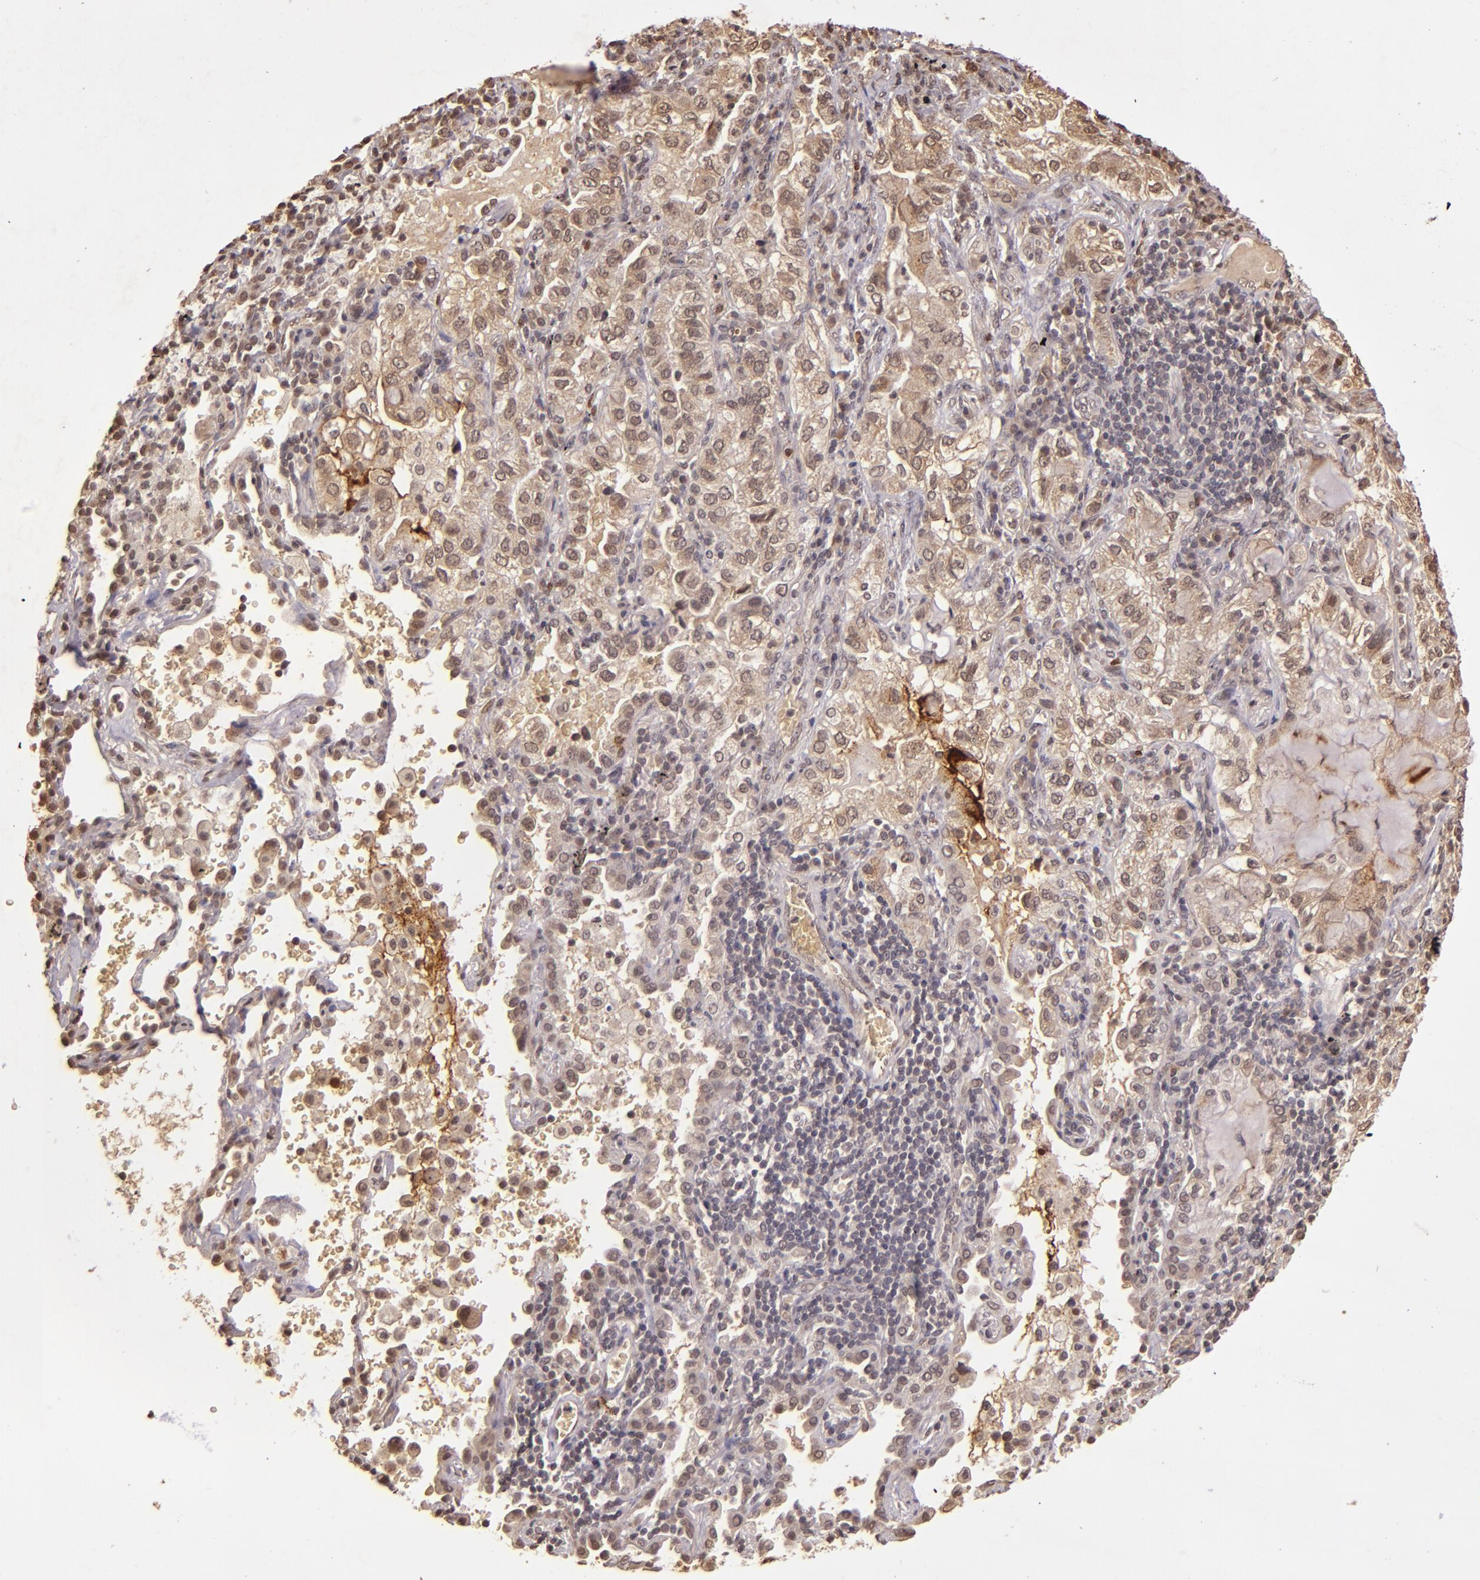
{"staining": {"intensity": "weak", "quantity": ">75%", "location": "cytoplasmic/membranous,nuclear"}, "tissue": "lung cancer", "cell_type": "Tumor cells", "image_type": "cancer", "snomed": [{"axis": "morphology", "description": "Adenocarcinoma, NOS"}, {"axis": "topography", "description": "Lung"}], "caption": "Protein analysis of lung cancer tissue reveals weak cytoplasmic/membranous and nuclear expression in about >75% of tumor cells.", "gene": "CUL1", "patient": {"sex": "female", "age": 50}}